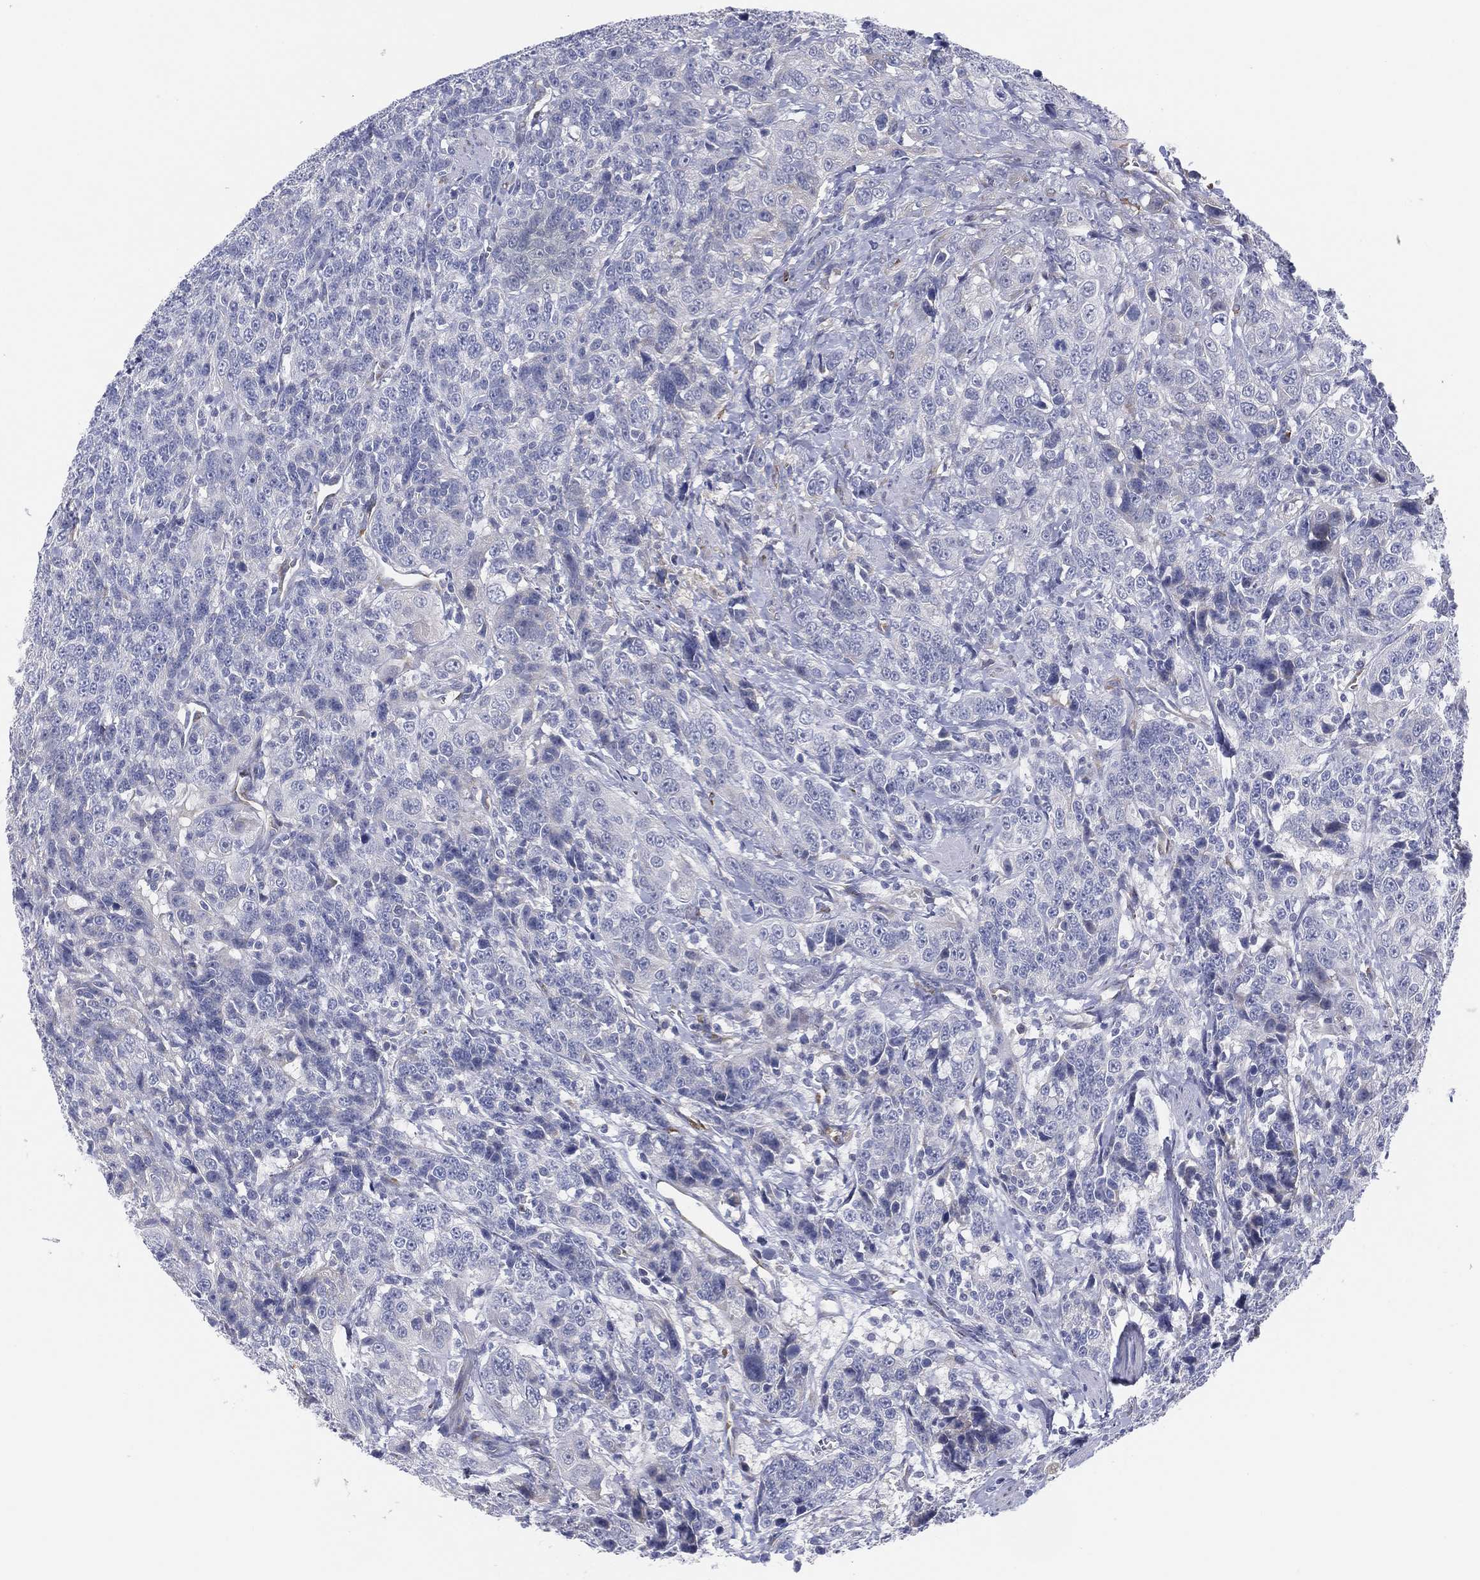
{"staining": {"intensity": "negative", "quantity": "none", "location": "none"}, "tissue": "urothelial cancer", "cell_type": "Tumor cells", "image_type": "cancer", "snomed": [{"axis": "morphology", "description": "Urothelial carcinoma, NOS"}, {"axis": "morphology", "description": "Urothelial carcinoma, High grade"}, {"axis": "topography", "description": "Urinary bladder"}], "caption": "This micrograph is of transitional cell carcinoma stained with immunohistochemistry (IHC) to label a protein in brown with the nuclei are counter-stained blue. There is no expression in tumor cells. (DAB (3,3'-diaminobenzidine) immunohistochemistry with hematoxylin counter stain).", "gene": "MLF1", "patient": {"sex": "female", "age": 73}}